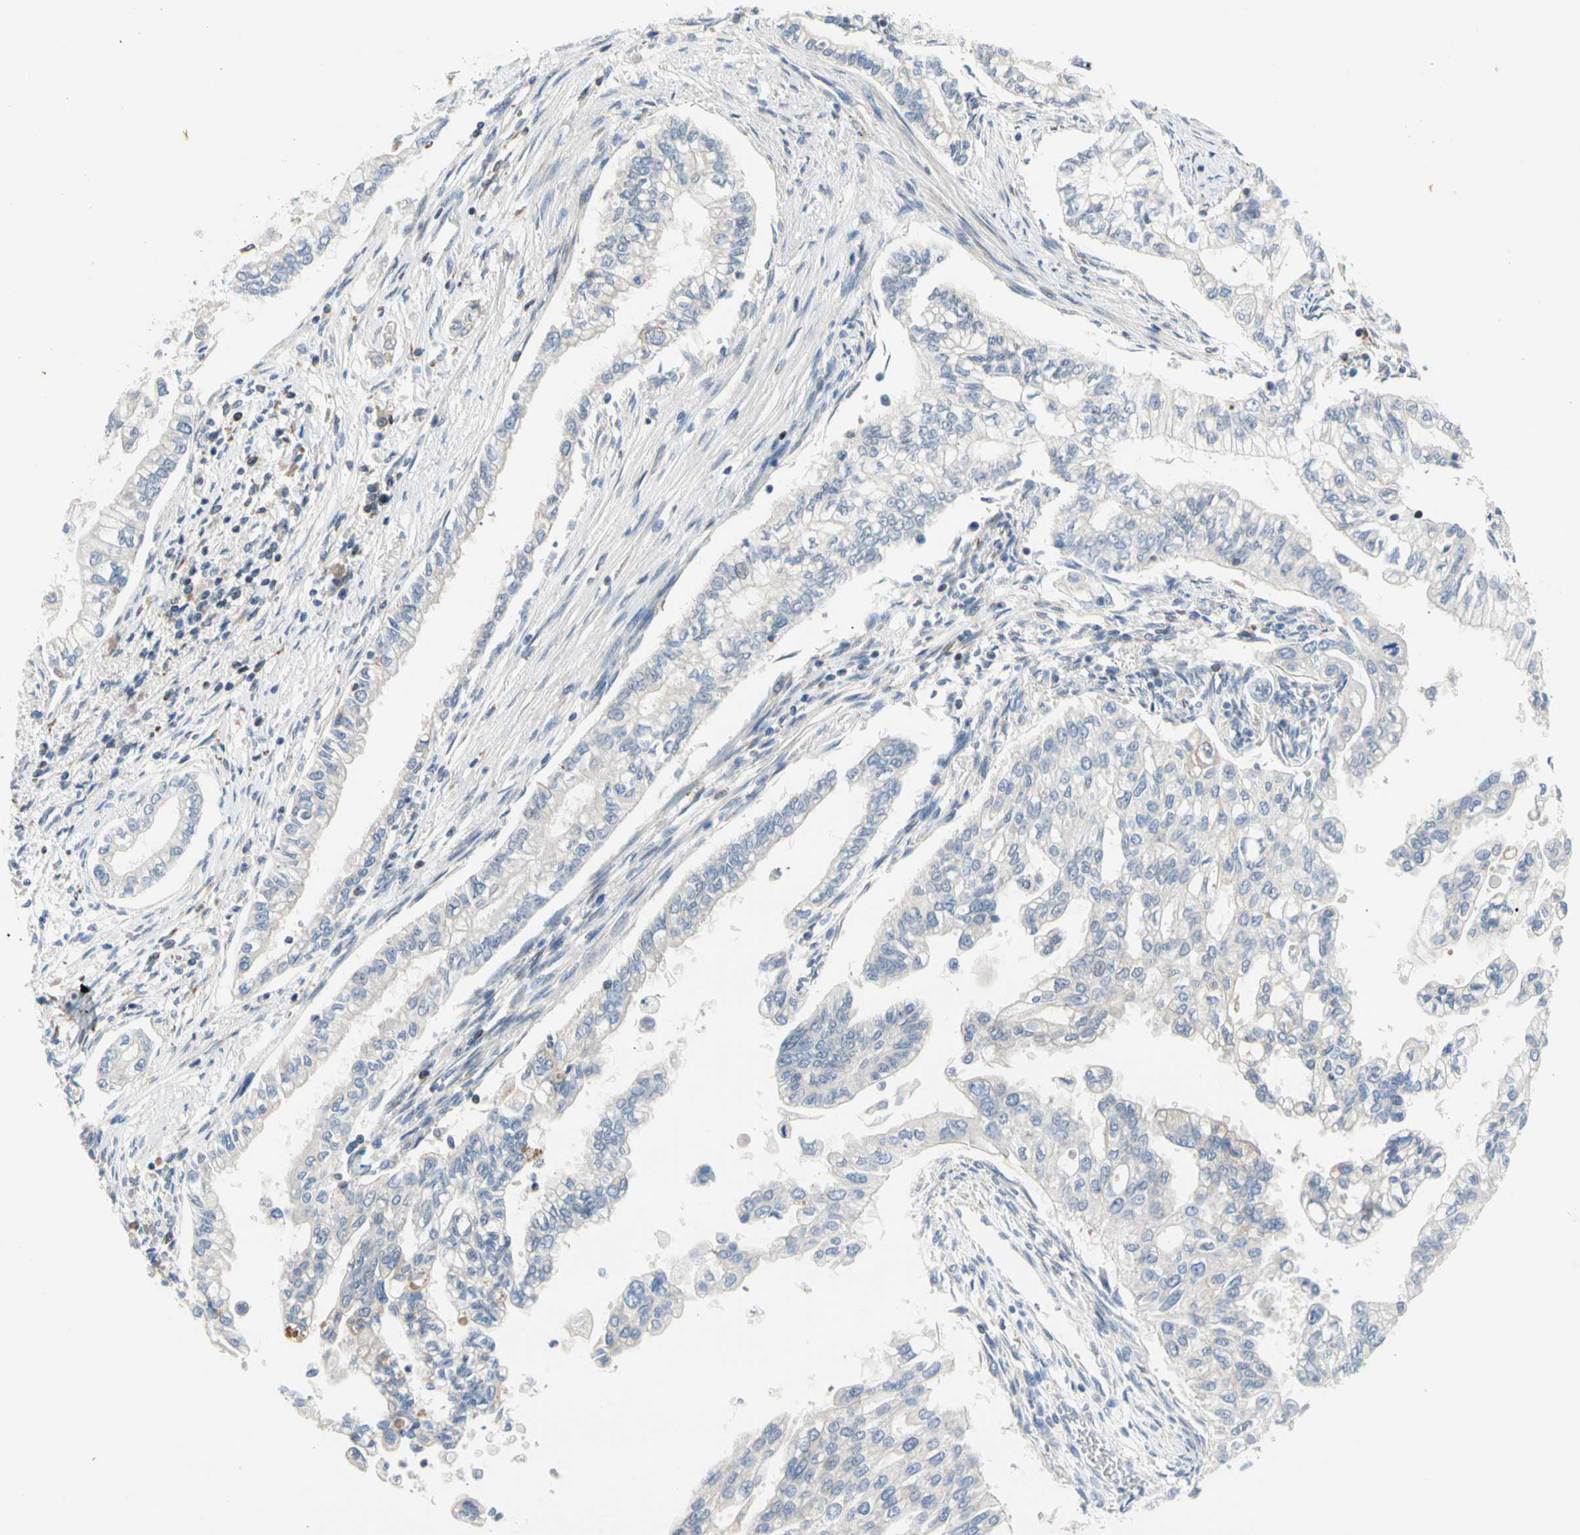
{"staining": {"intensity": "negative", "quantity": "none", "location": "none"}, "tissue": "pancreatic cancer", "cell_type": "Tumor cells", "image_type": "cancer", "snomed": [{"axis": "morphology", "description": "Normal tissue, NOS"}, {"axis": "topography", "description": "Pancreas"}], "caption": "This is a image of immunohistochemistry (IHC) staining of pancreatic cancer, which shows no positivity in tumor cells. Brightfield microscopy of IHC stained with DAB (brown) and hematoxylin (blue), captured at high magnification.", "gene": "MAP3K3", "patient": {"sex": "male", "age": 42}}